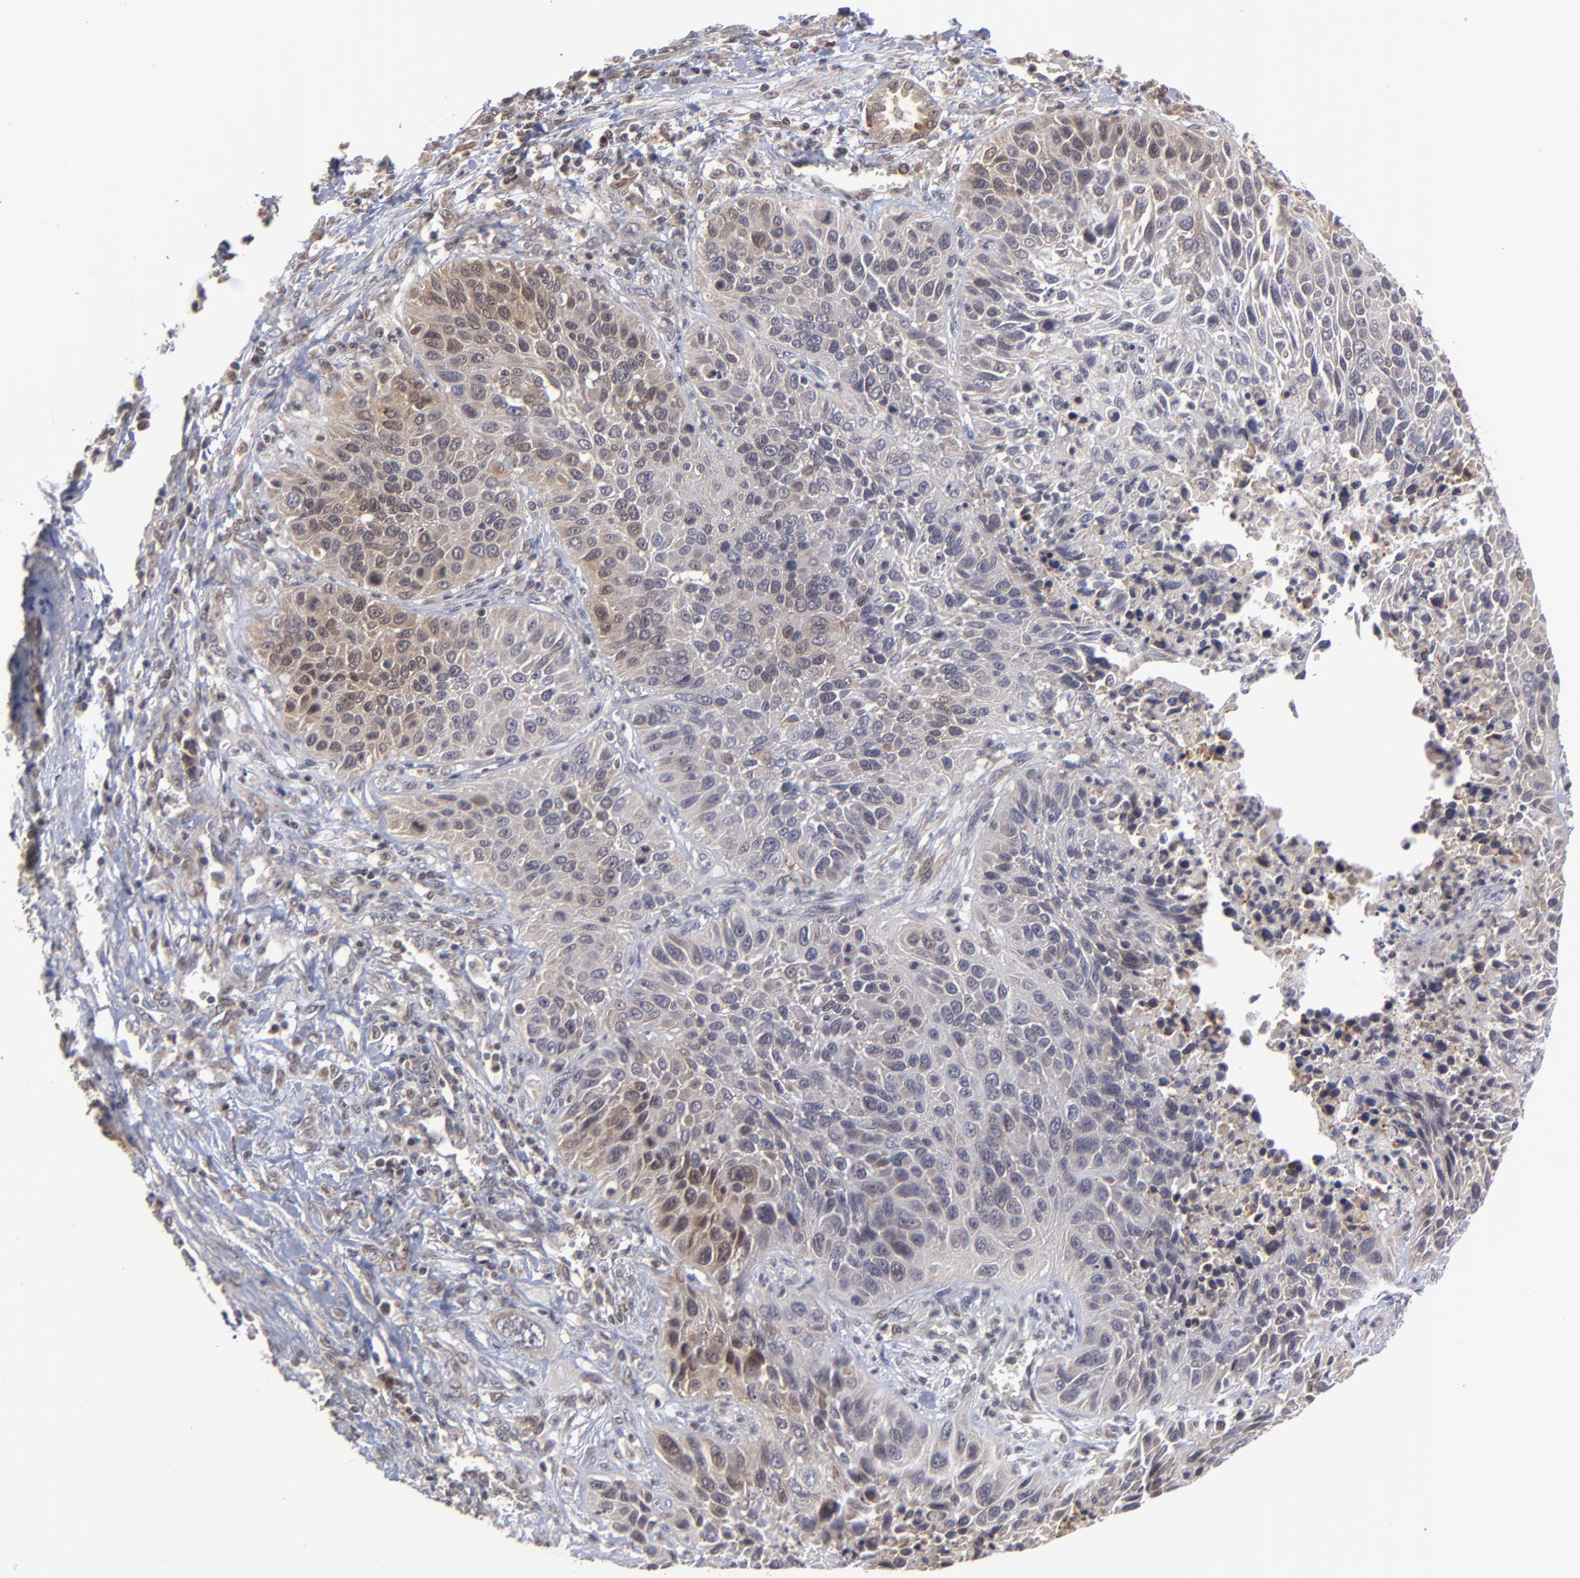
{"staining": {"intensity": "moderate", "quantity": "<25%", "location": "cytoplasmic/membranous"}, "tissue": "lung cancer", "cell_type": "Tumor cells", "image_type": "cancer", "snomed": [{"axis": "morphology", "description": "Squamous cell carcinoma, NOS"}, {"axis": "topography", "description": "Lung"}], "caption": "Protein staining exhibits moderate cytoplasmic/membranous positivity in about <25% of tumor cells in lung cancer.", "gene": "UBE2L6", "patient": {"sex": "female", "age": 76}}